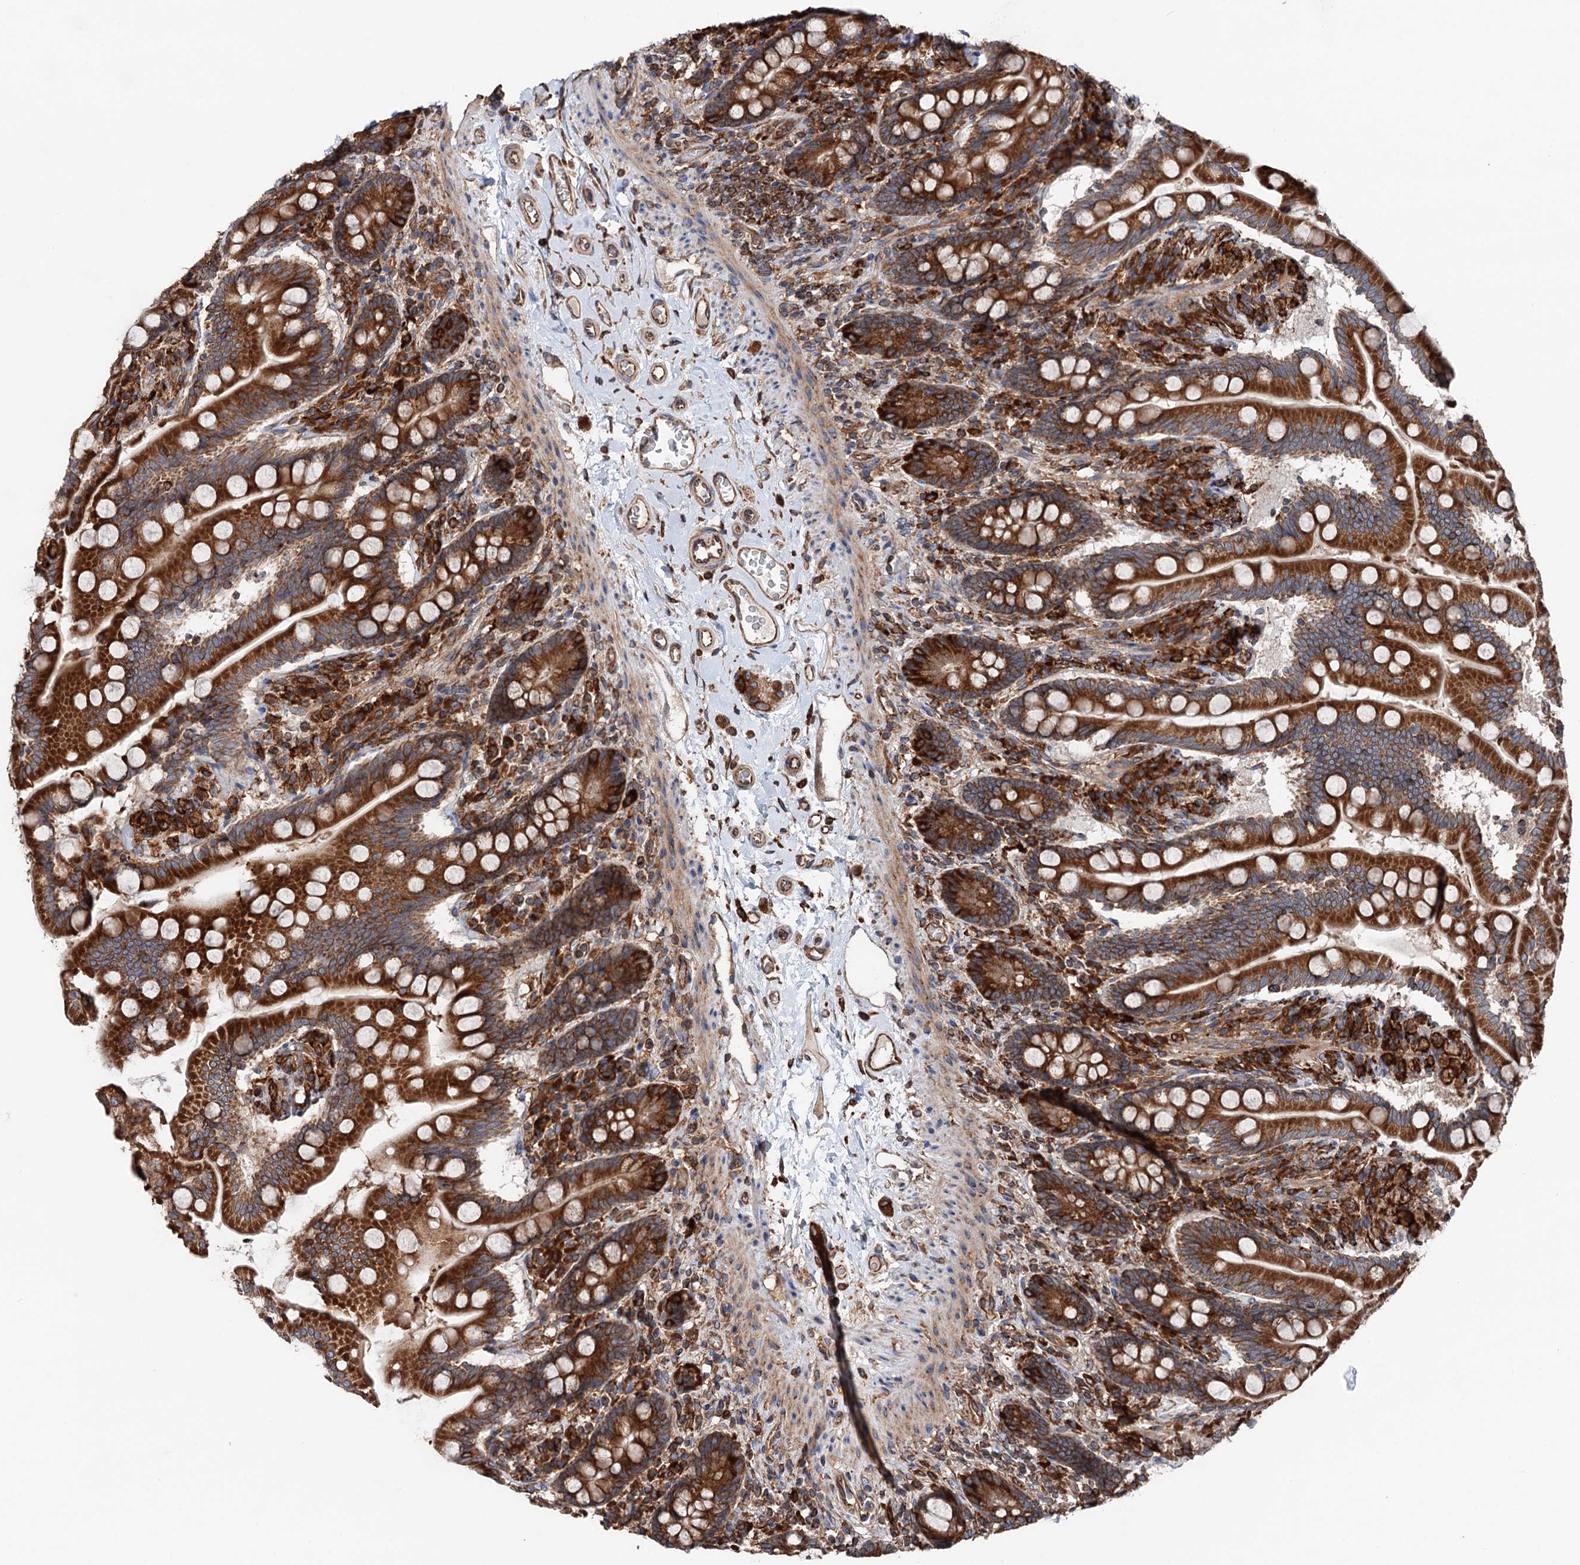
{"staining": {"intensity": "strong", "quantity": ">75%", "location": "cytoplasmic/membranous"}, "tissue": "small intestine", "cell_type": "Glandular cells", "image_type": "normal", "snomed": [{"axis": "morphology", "description": "Normal tissue, NOS"}, {"axis": "topography", "description": "Small intestine"}], "caption": "This is an image of immunohistochemistry (IHC) staining of normal small intestine, which shows strong expression in the cytoplasmic/membranous of glandular cells.", "gene": "ERP29", "patient": {"sex": "female", "age": 64}}